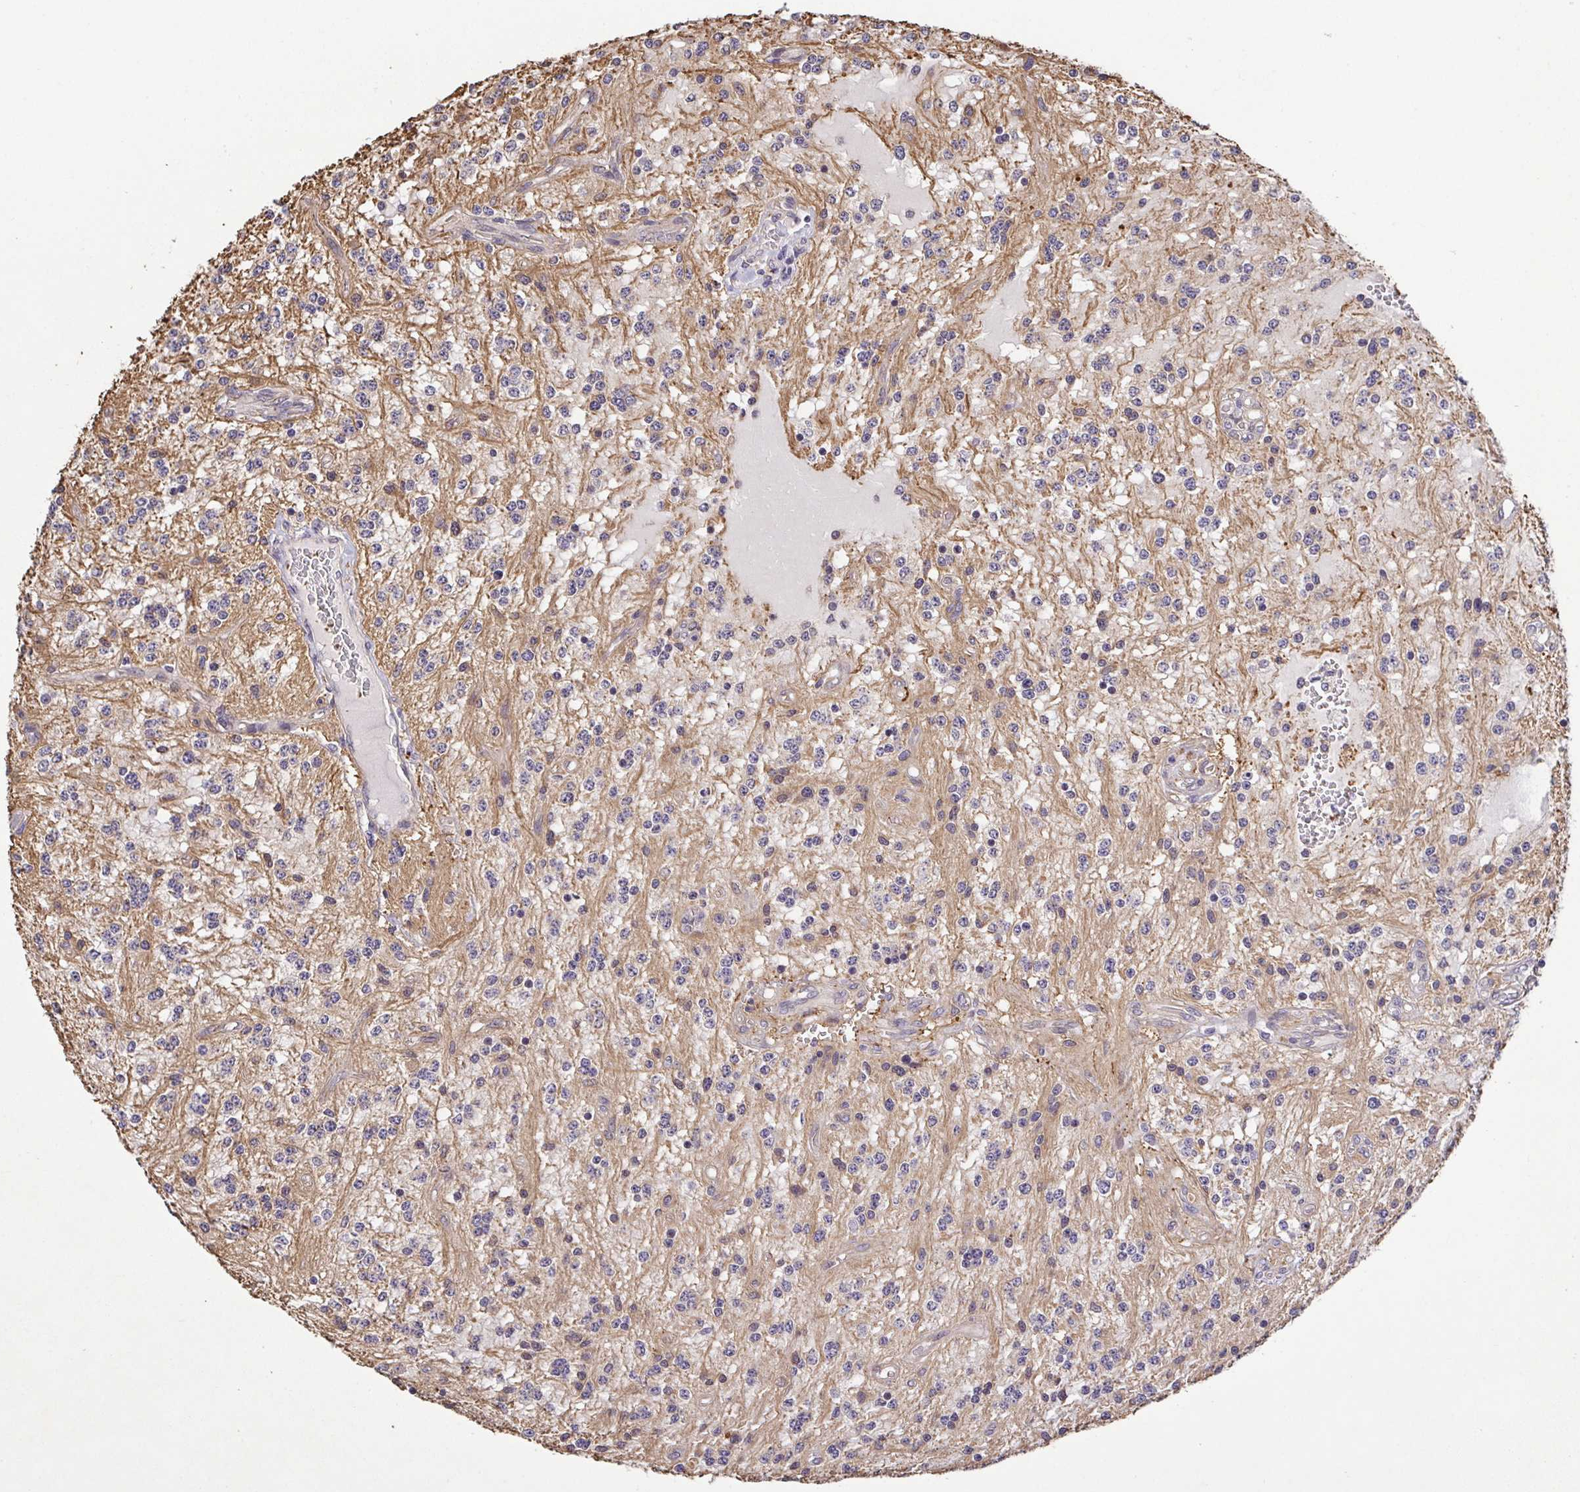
{"staining": {"intensity": "negative", "quantity": "none", "location": "none"}, "tissue": "glioma", "cell_type": "Tumor cells", "image_type": "cancer", "snomed": [{"axis": "morphology", "description": "Glioma, malignant, Low grade"}, {"axis": "topography", "description": "Cerebellum"}], "caption": "Human glioma stained for a protein using IHC reveals no staining in tumor cells.", "gene": "BCL2L1", "patient": {"sex": "female", "age": 14}}